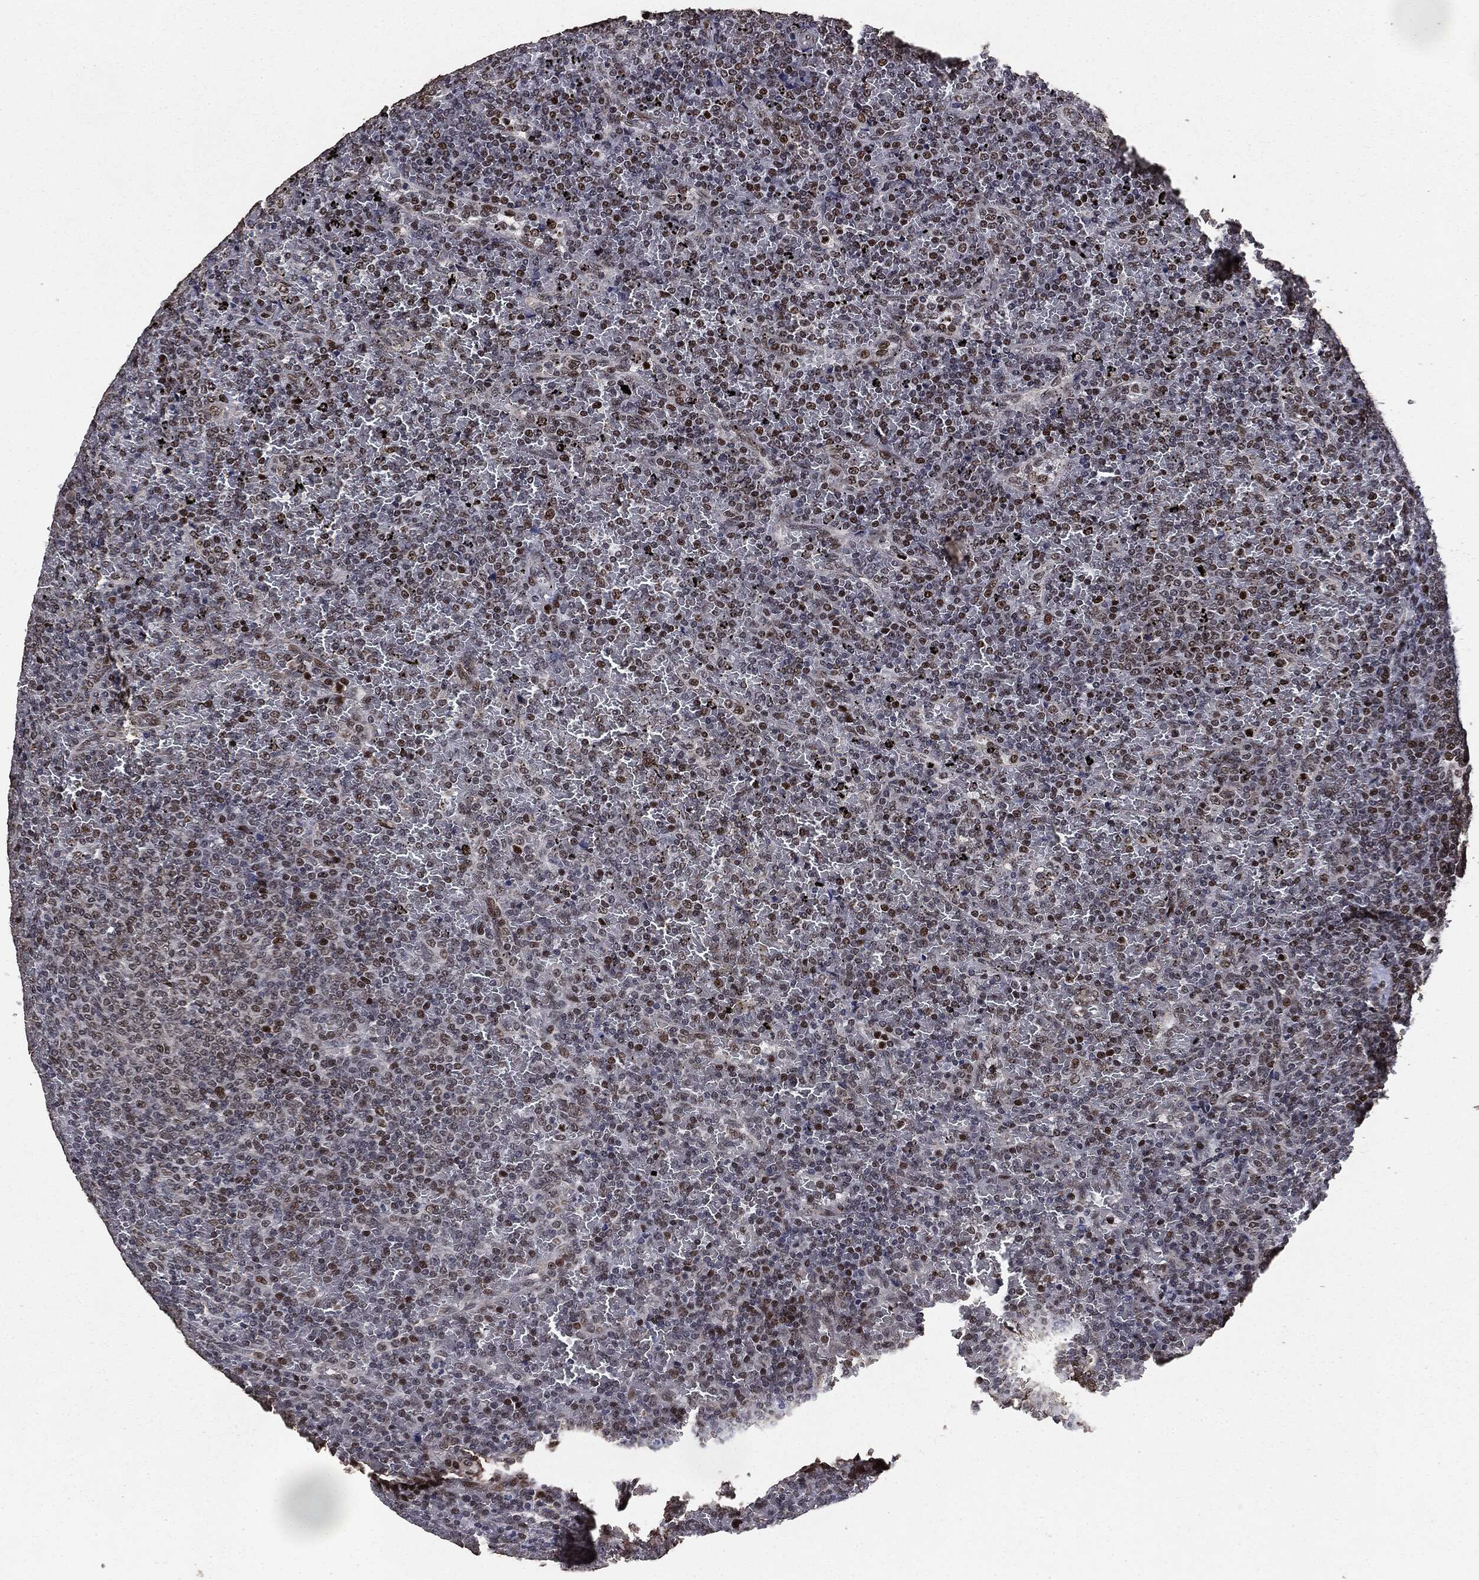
{"staining": {"intensity": "strong", "quantity": "<25%", "location": "nuclear"}, "tissue": "lymphoma", "cell_type": "Tumor cells", "image_type": "cancer", "snomed": [{"axis": "morphology", "description": "Malignant lymphoma, non-Hodgkin's type, Low grade"}, {"axis": "topography", "description": "Spleen"}], "caption": "Strong nuclear positivity for a protein is seen in about <25% of tumor cells of lymphoma using immunohistochemistry.", "gene": "DVL2", "patient": {"sex": "female", "age": 77}}